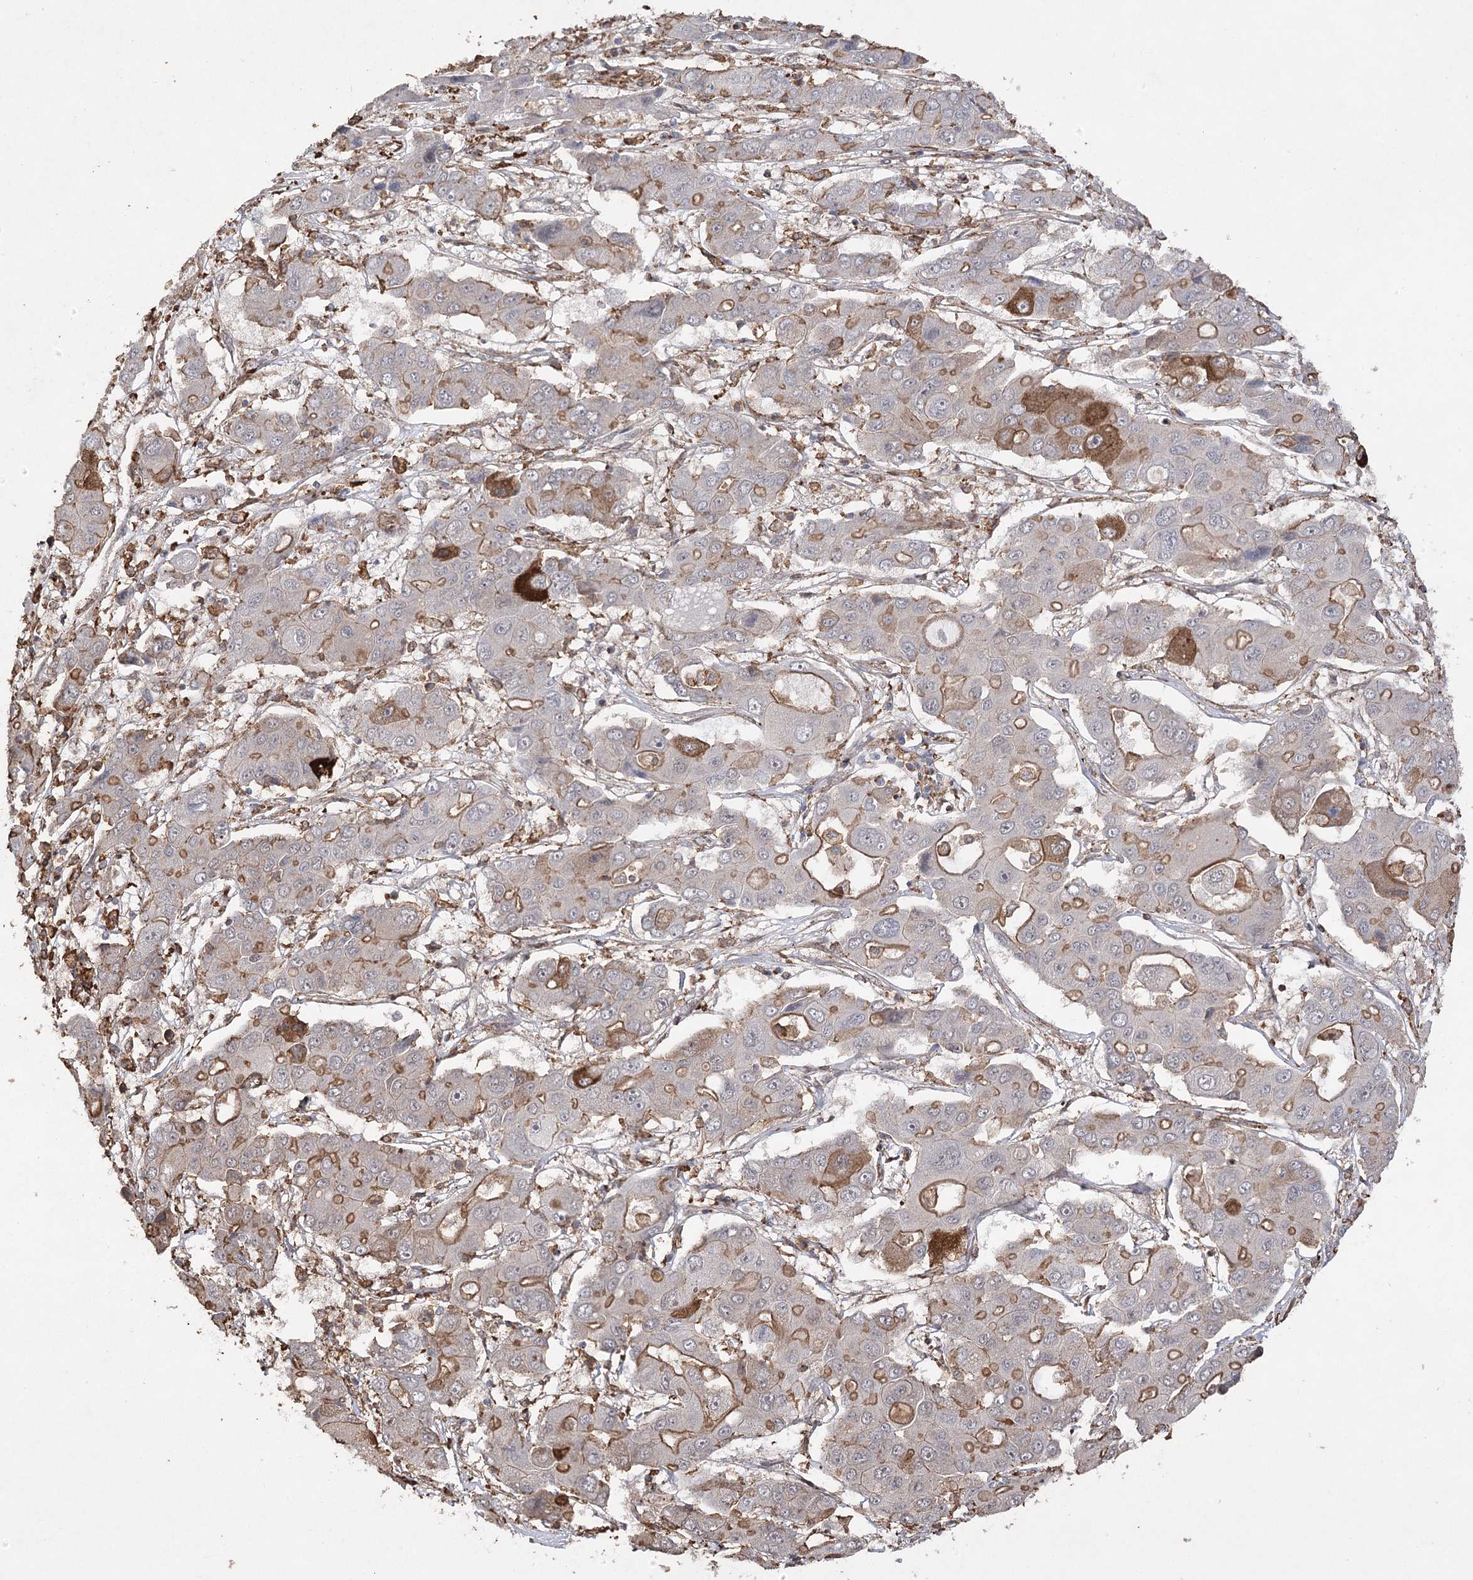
{"staining": {"intensity": "moderate", "quantity": "25%-75%", "location": "cytoplasmic/membranous"}, "tissue": "liver cancer", "cell_type": "Tumor cells", "image_type": "cancer", "snomed": [{"axis": "morphology", "description": "Cholangiocarcinoma"}, {"axis": "topography", "description": "Liver"}], "caption": "An immunohistochemistry (IHC) photomicrograph of tumor tissue is shown. Protein staining in brown labels moderate cytoplasmic/membranous positivity in cholangiocarcinoma (liver) within tumor cells.", "gene": "OBSL1", "patient": {"sex": "male", "age": 67}}